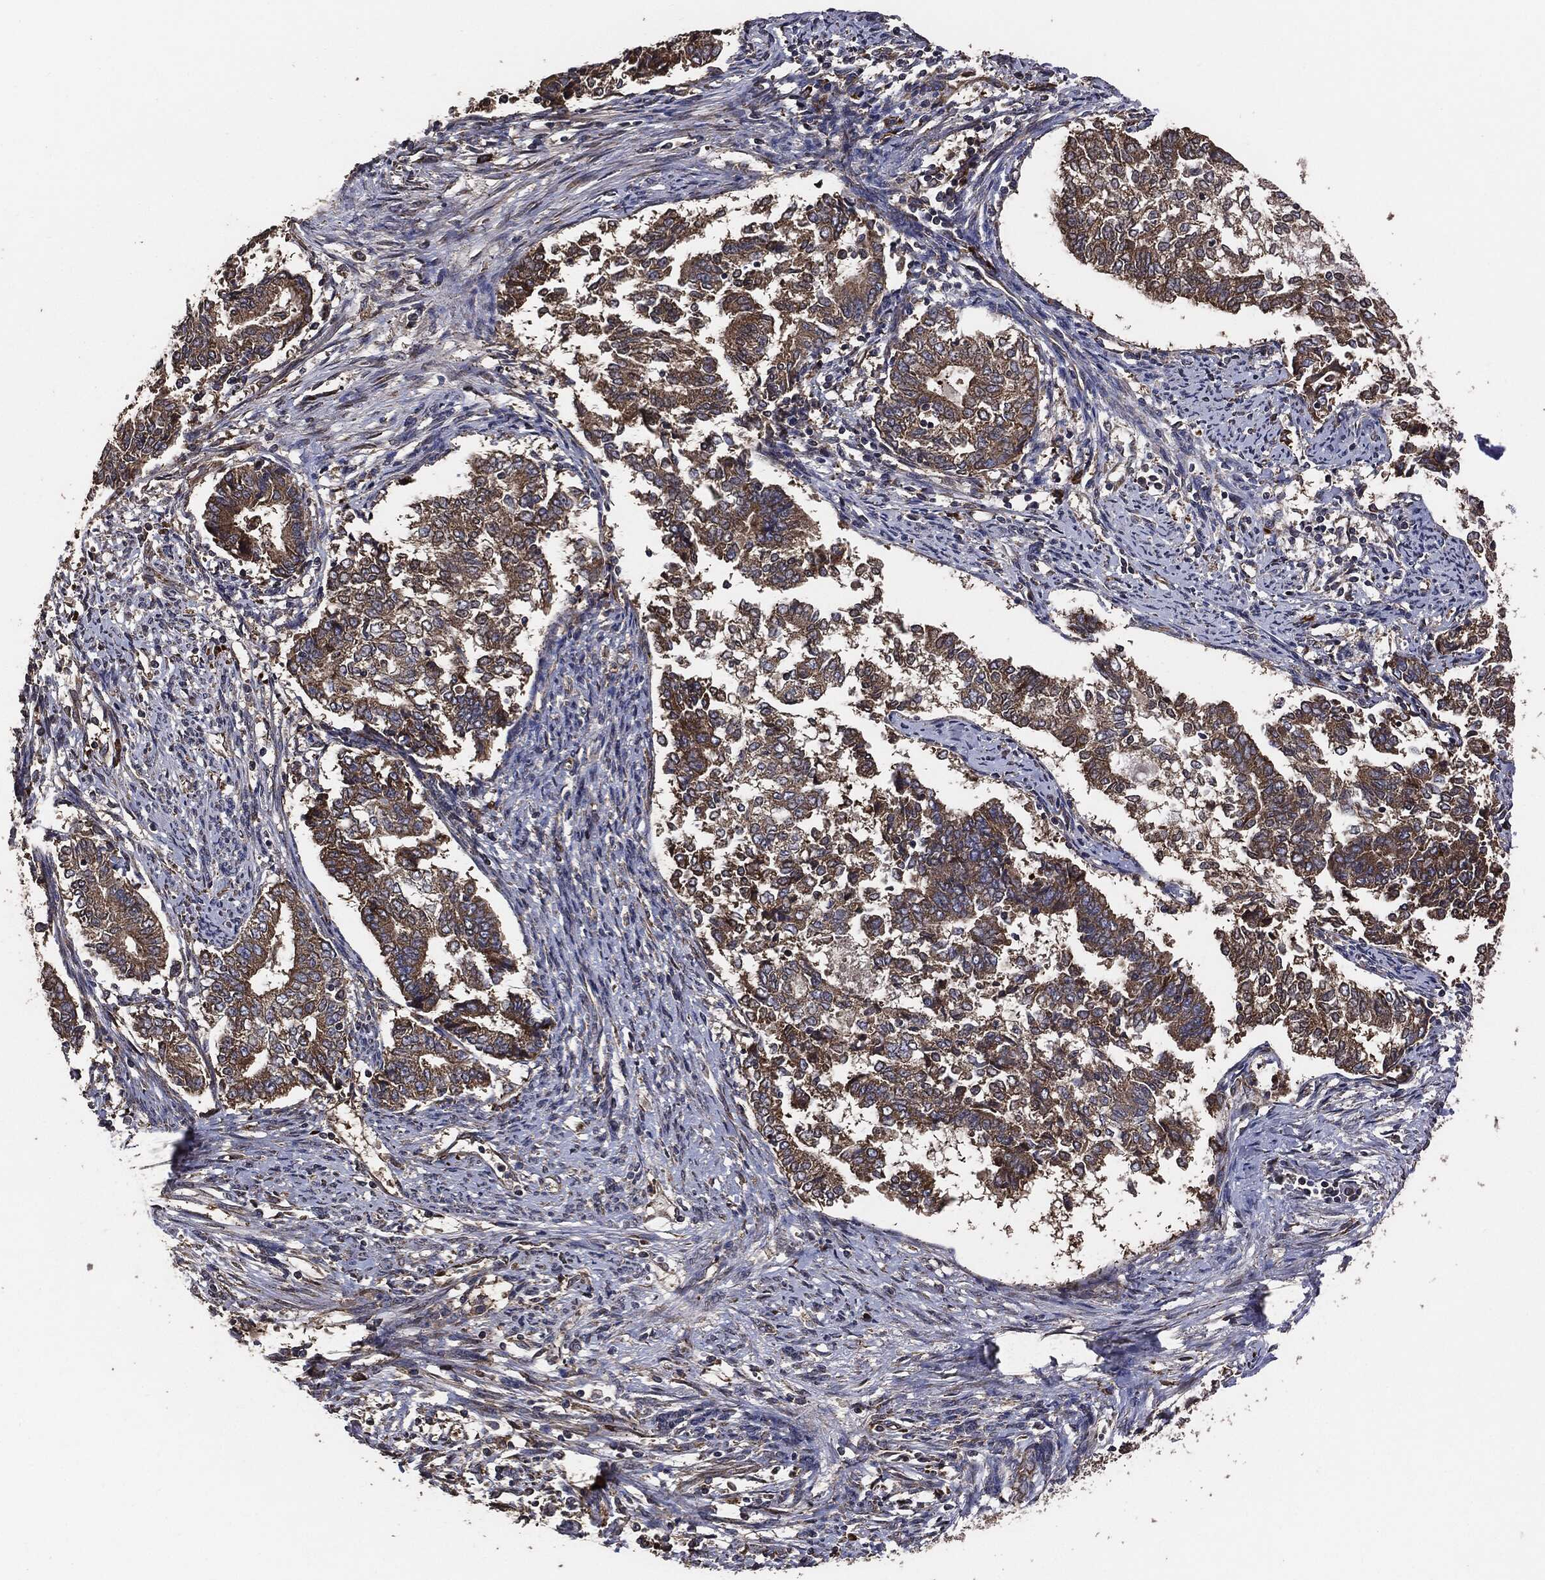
{"staining": {"intensity": "strong", "quantity": ">75%", "location": "cytoplasmic/membranous"}, "tissue": "endometrial cancer", "cell_type": "Tumor cells", "image_type": "cancer", "snomed": [{"axis": "morphology", "description": "Adenocarcinoma, NOS"}, {"axis": "topography", "description": "Endometrium"}], "caption": "There is high levels of strong cytoplasmic/membranous positivity in tumor cells of endometrial cancer (adenocarcinoma), as demonstrated by immunohistochemical staining (brown color).", "gene": "STK3", "patient": {"sex": "female", "age": 65}}